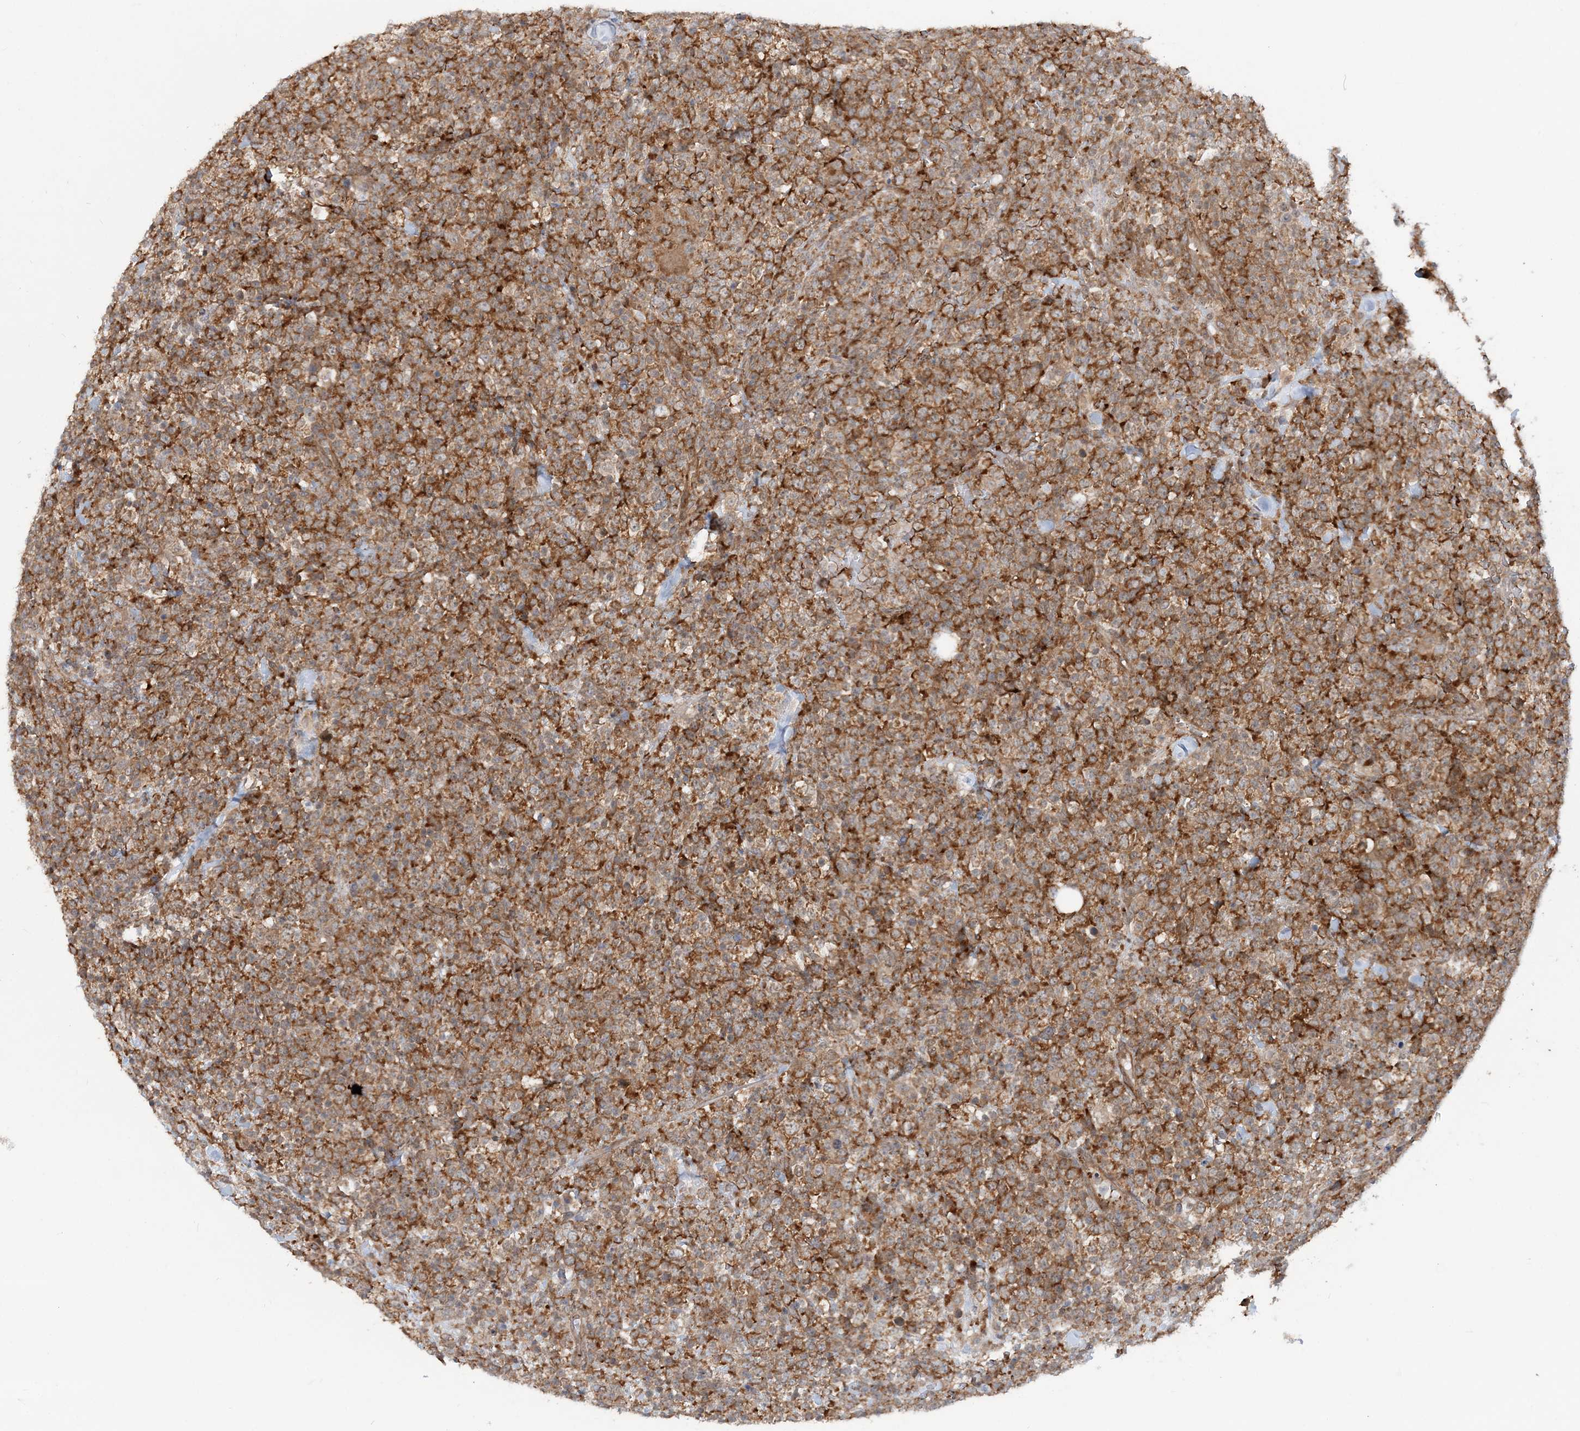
{"staining": {"intensity": "moderate", "quantity": ">75%", "location": "cytoplasmic/membranous"}, "tissue": "lymphoma", "cell_type": "Tumor cells", "image_type": "cancer", "snomed": [{"axis": "morphology", "description": "Malignant lymphoma, non-Hodgkin's type, High grade"}, {"axis": "topography", "description": "Colon"}], "caption": "The photomicrograph displays immunohistochemical staining of lymphoma. There is moderate cytoplasmic/membranous expression is appreciated in about >75% of tumor cells.", "gene": "GEMIN5", "patient": {"sex": "female", "age": 53}}